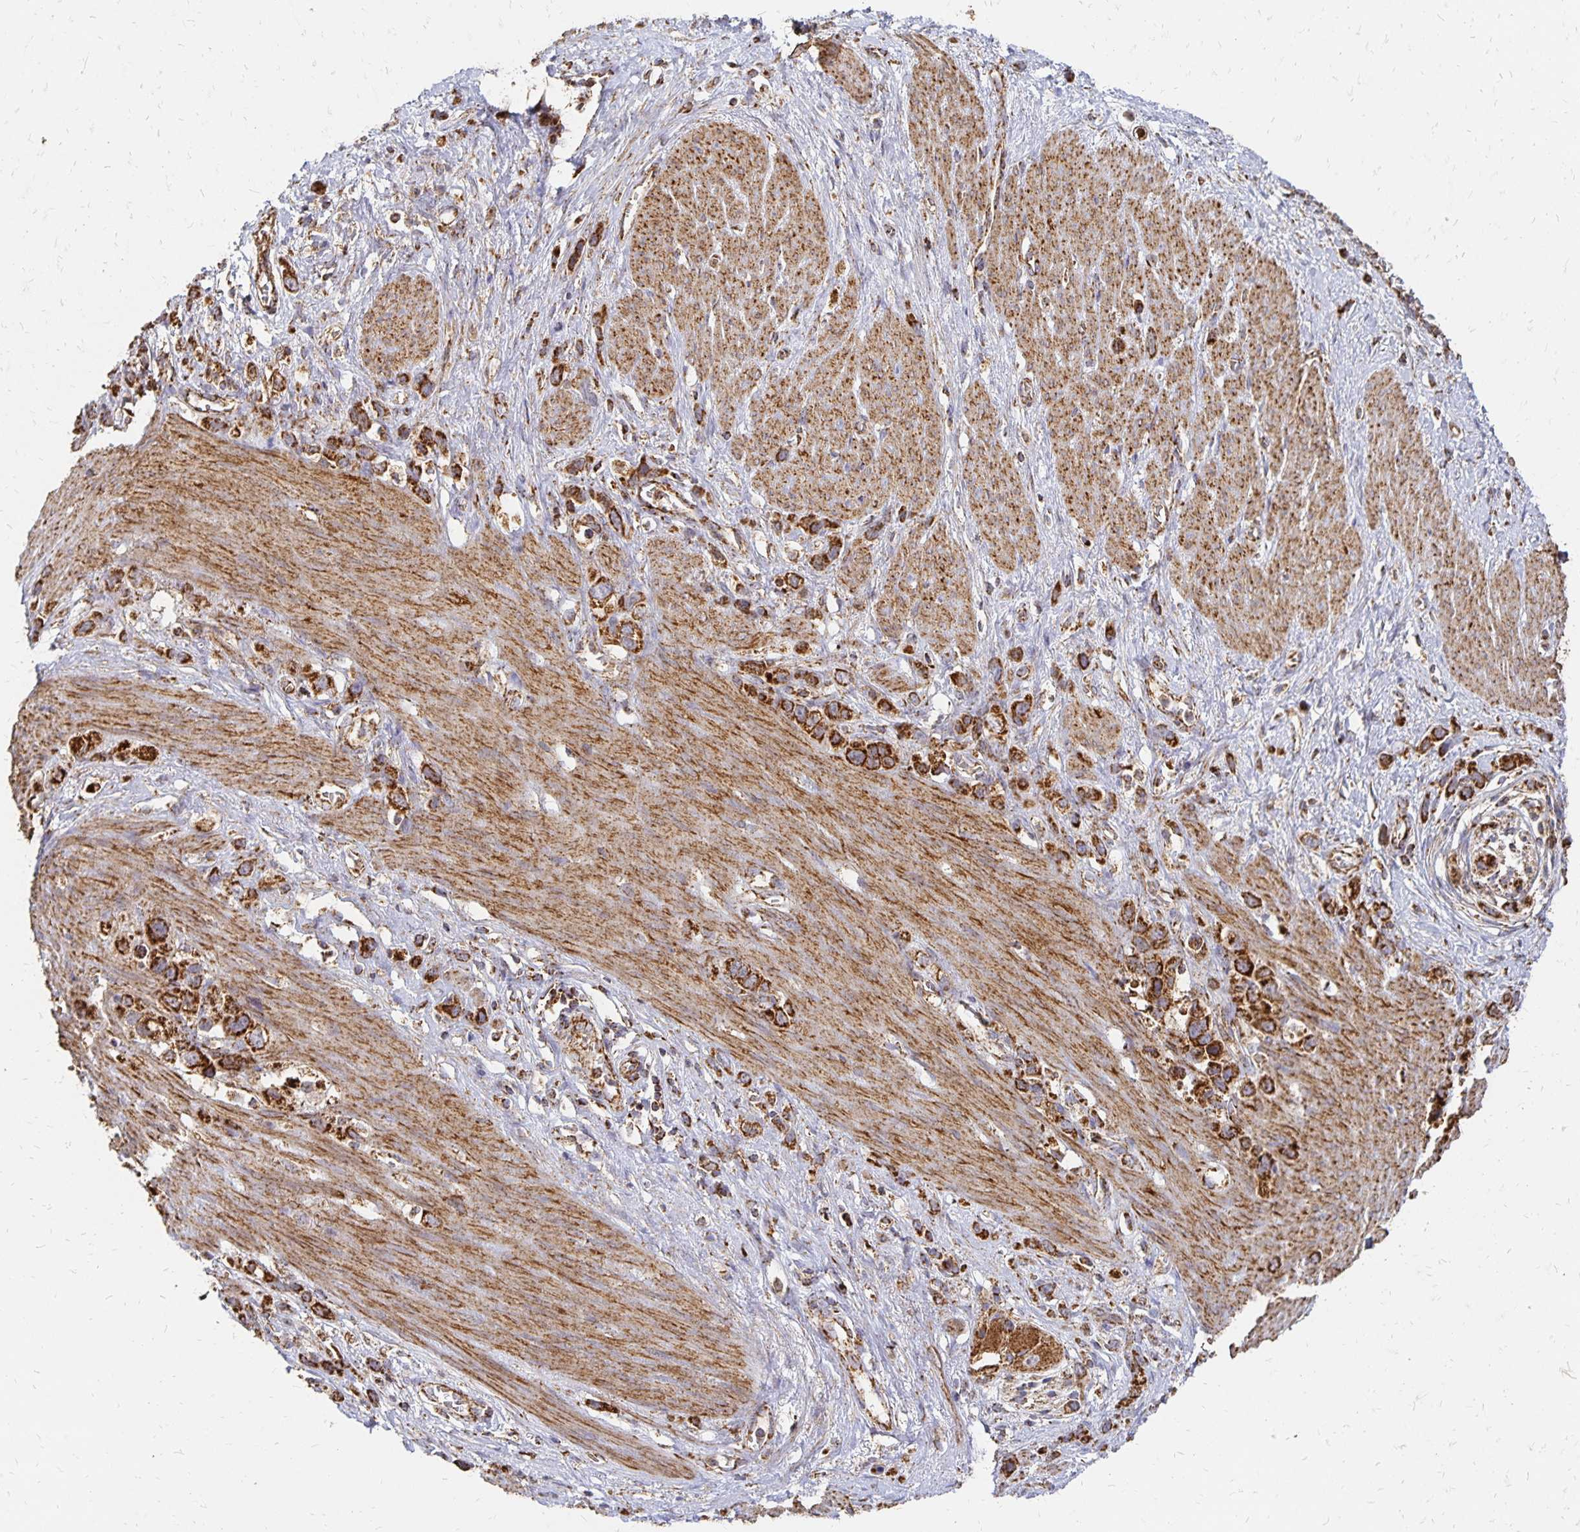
{"staining": {"intensity": "strong", "quantity": ">75%", "location": "cytoplasmic/membranous"}, "tissue": "stomach cancer", "cell_type": "Tumor cells", "image_type": "cancer", "snomed": [{"axis": "morphology", "description": "Adenocarcinoma, NOS"}, {"axis": "topography", "description": "Stomach"}], "caption": "This micrograph reveals immunohistochemistry staining of human stomach adenocarcinoma, with high strong cytoplasmic/membranous expression in approximately >75% of tumor cells.", "gene": "STOML2", "patient": {"sex": "female", "age": 65}}